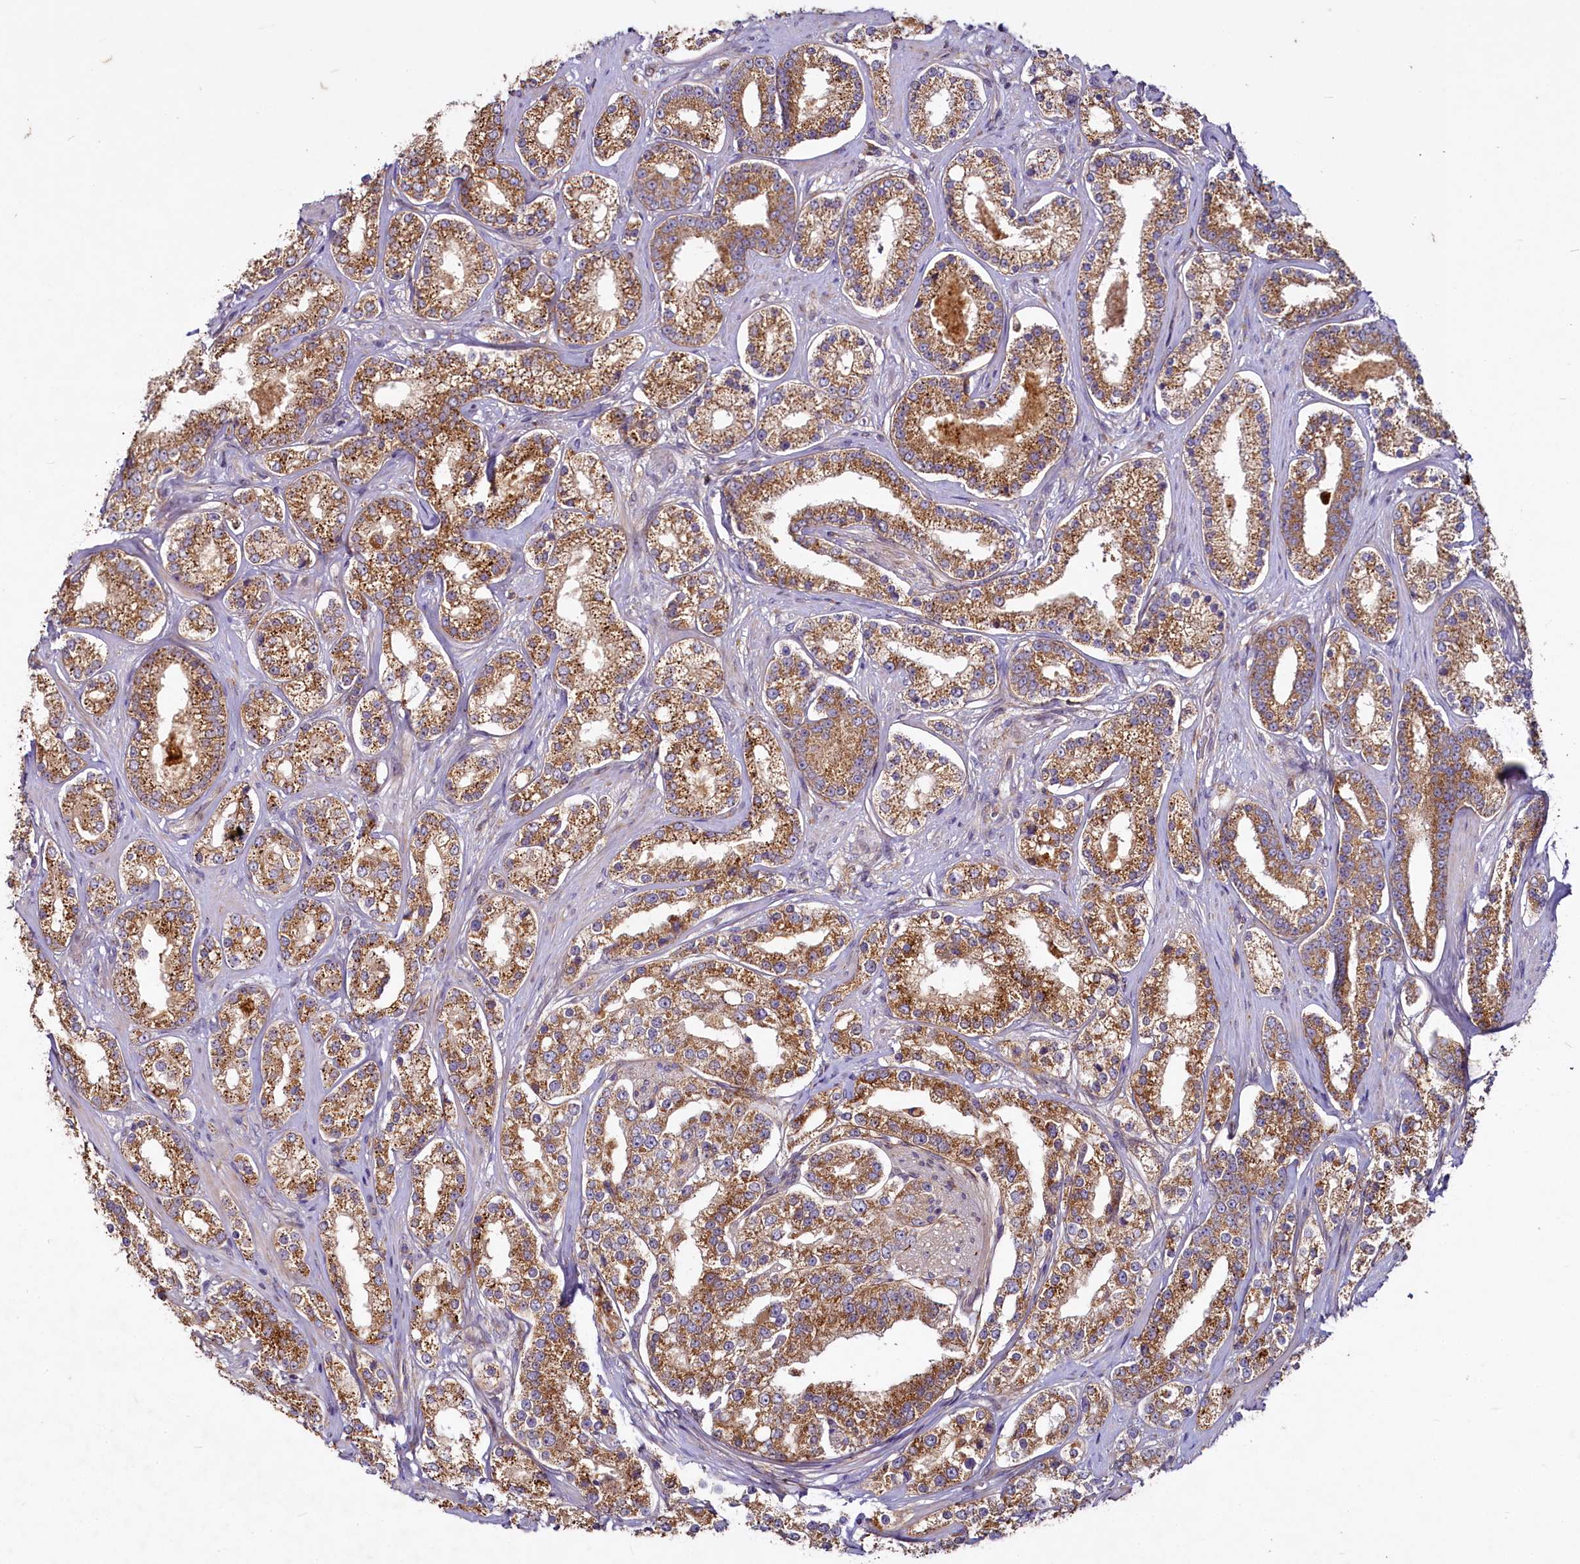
{"staining": {"intensity": "strong", "quantity": ">75%", "location": "cytoplasmic/membranous"}, "tissue": "prostate cancer", "cell_type": "Tumor cells", "image_type": "cancer", "snomed": [{"axis": "morphology", "description": "Normal tissue, NOS"}, {"axis": "morphology", "description": "Adenocarcinoma, High grade"}, {"axis": "topography", "description": "Prostate"}], "caption": "There is high levels of strong cytoplasmic/membranous positivity in tumor cells of prostate cancer, as demonstrated by immunohistochemical staining (brown color).", "gene": "ADCY2", "patient": {"sex": "male", "age": 83}}